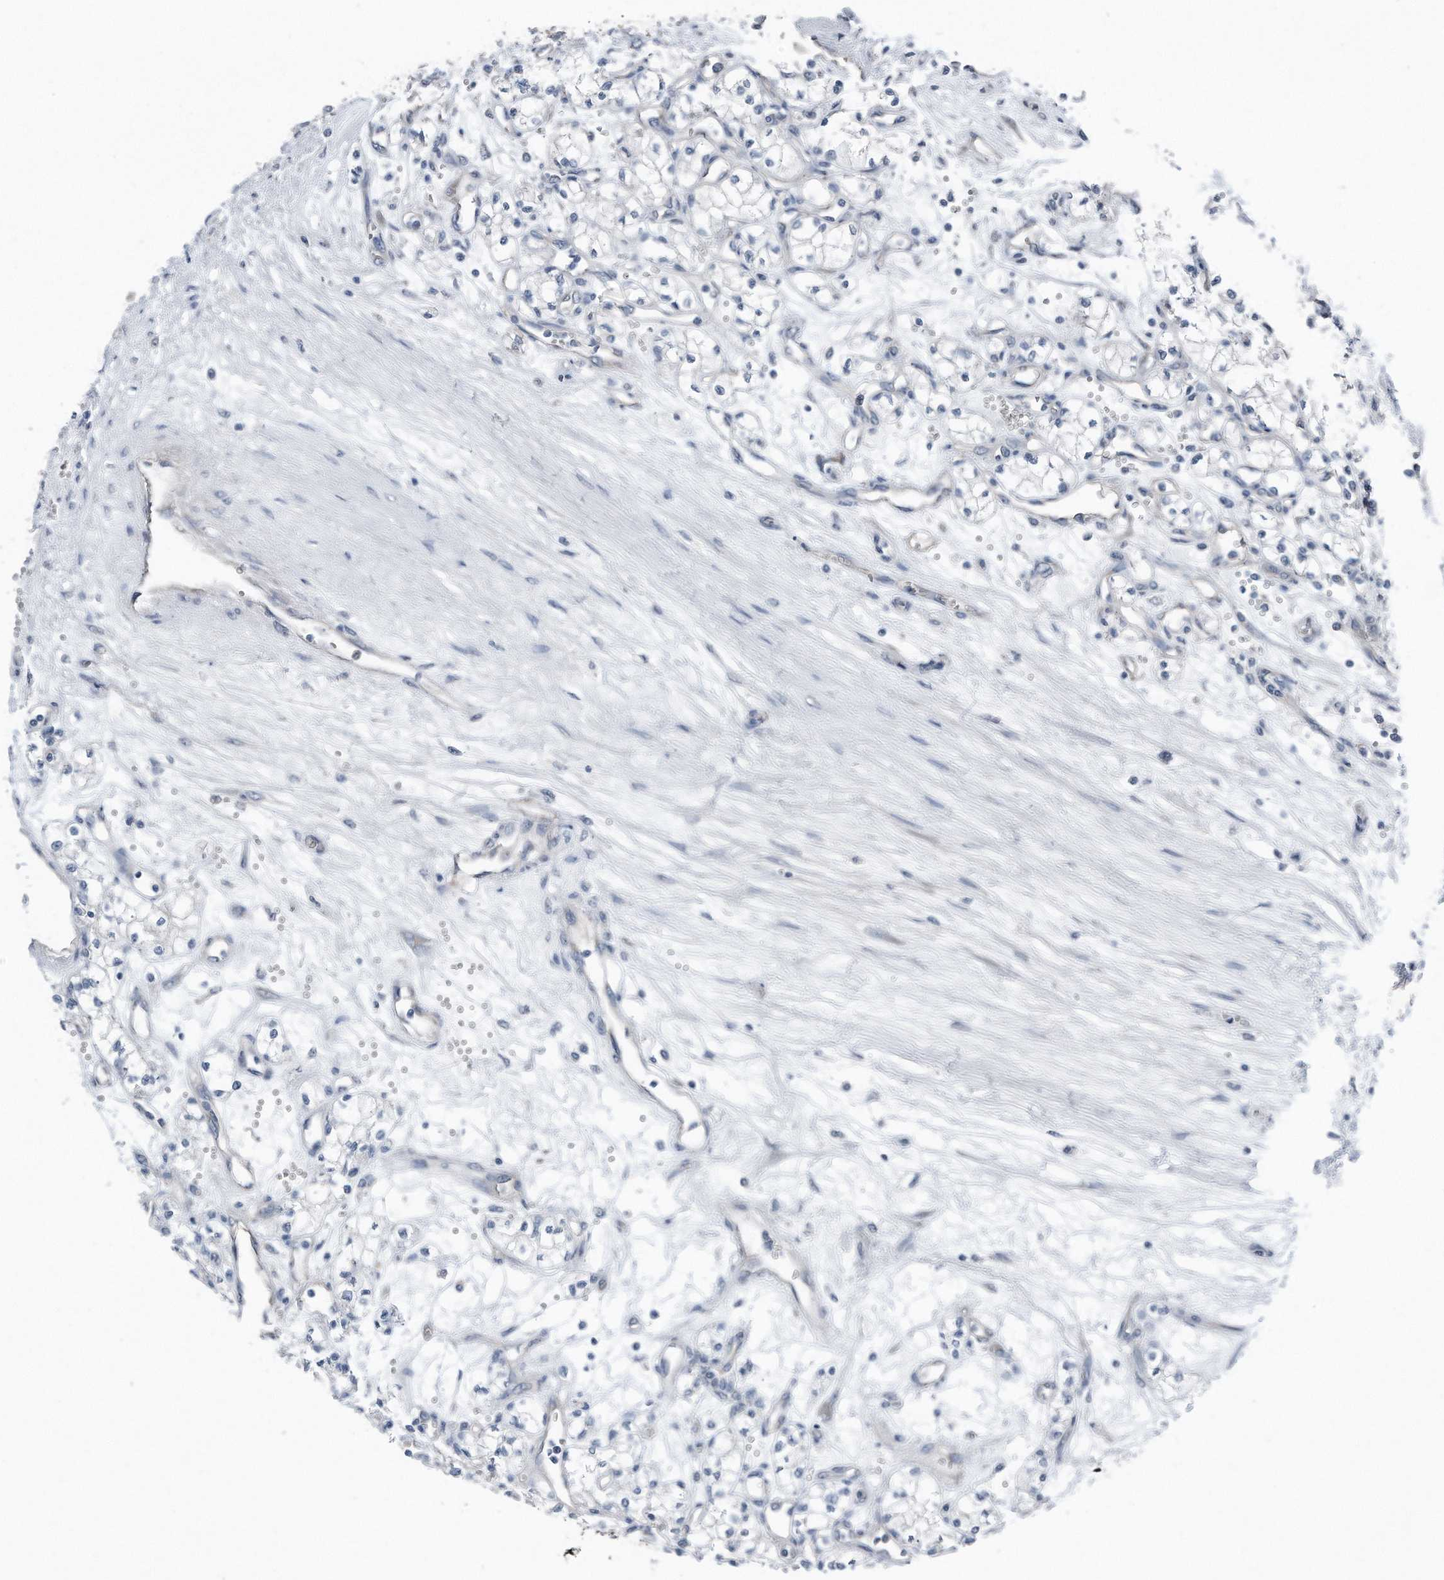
{"staining": {"intensity": "negative", "quantity": "none", "location": "none"}, "tissue": "renal cancer", "cell_type": "Tumor cells", "image_type": "cancer", "snomed": [{"axis": "morphology", "description": "Adenocarcinoma, NOS"}, {"axis": "topography", "description": "Kidney"}], "caption": "Immunohistochemical staining of human renal cancer (adenocarcinoma) demonstrates no significant expression in tumor cells. Nuclei are stained in blue.", "gene": "YRDC", "patient": {"sex": "male", "age": 59}}